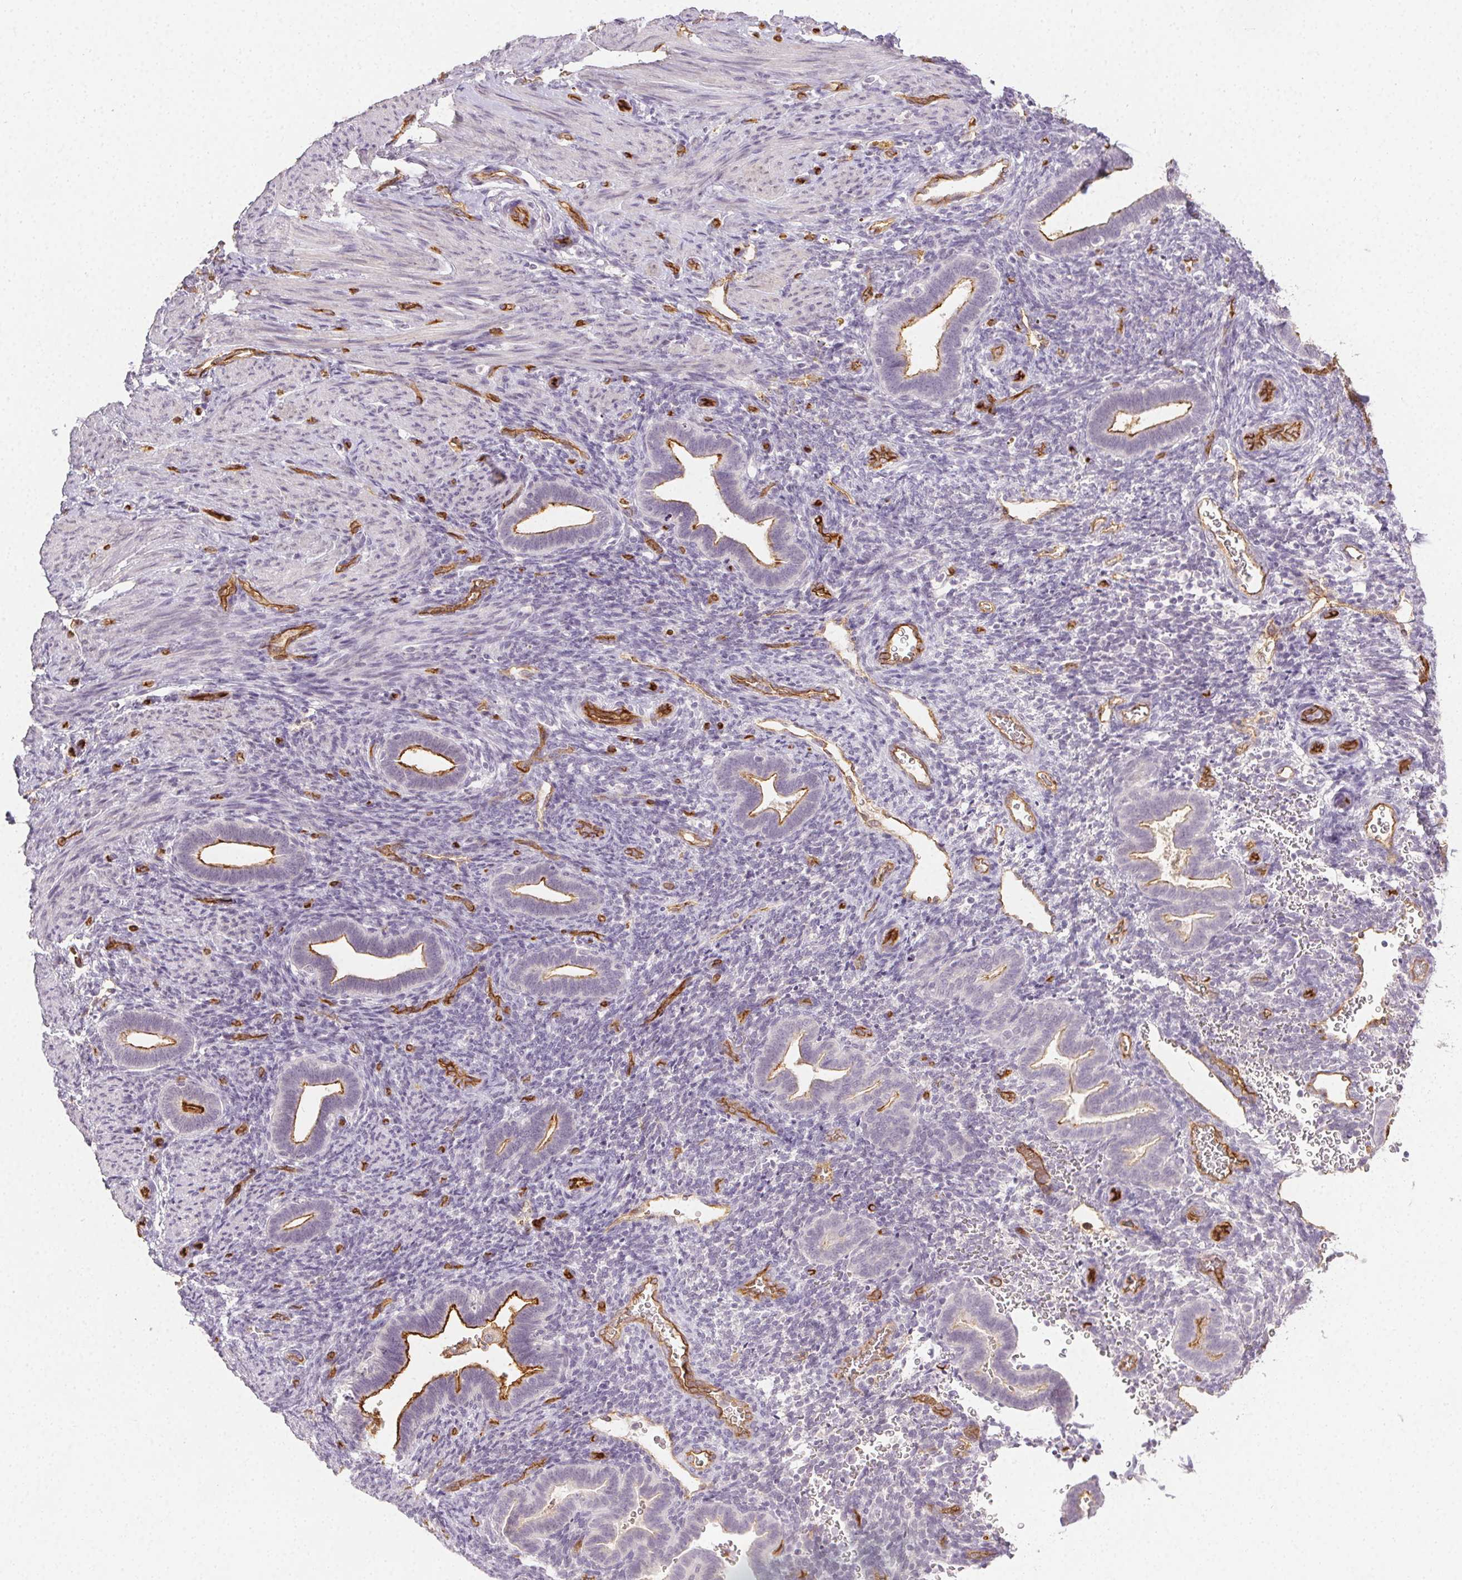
{"staining": {"intensity": "negative", "quantity": "none", "location": "none"}, "tissue": "endometrium", "cell_type": "Cells in endometrial stroma", "image_type": "normal", "snomed": [{"axis": "morphology", "description": "Normal tissue, NOS"}, {"axis": "topography", "description": "Endometrium"}], "caption": "This is an immunohistochemistry photomicrograph of normal endometrium. There is no expression in cells in endometrial stroma.", "gene": "PODXL", "patient": {"sex": "female", "age": 34}}